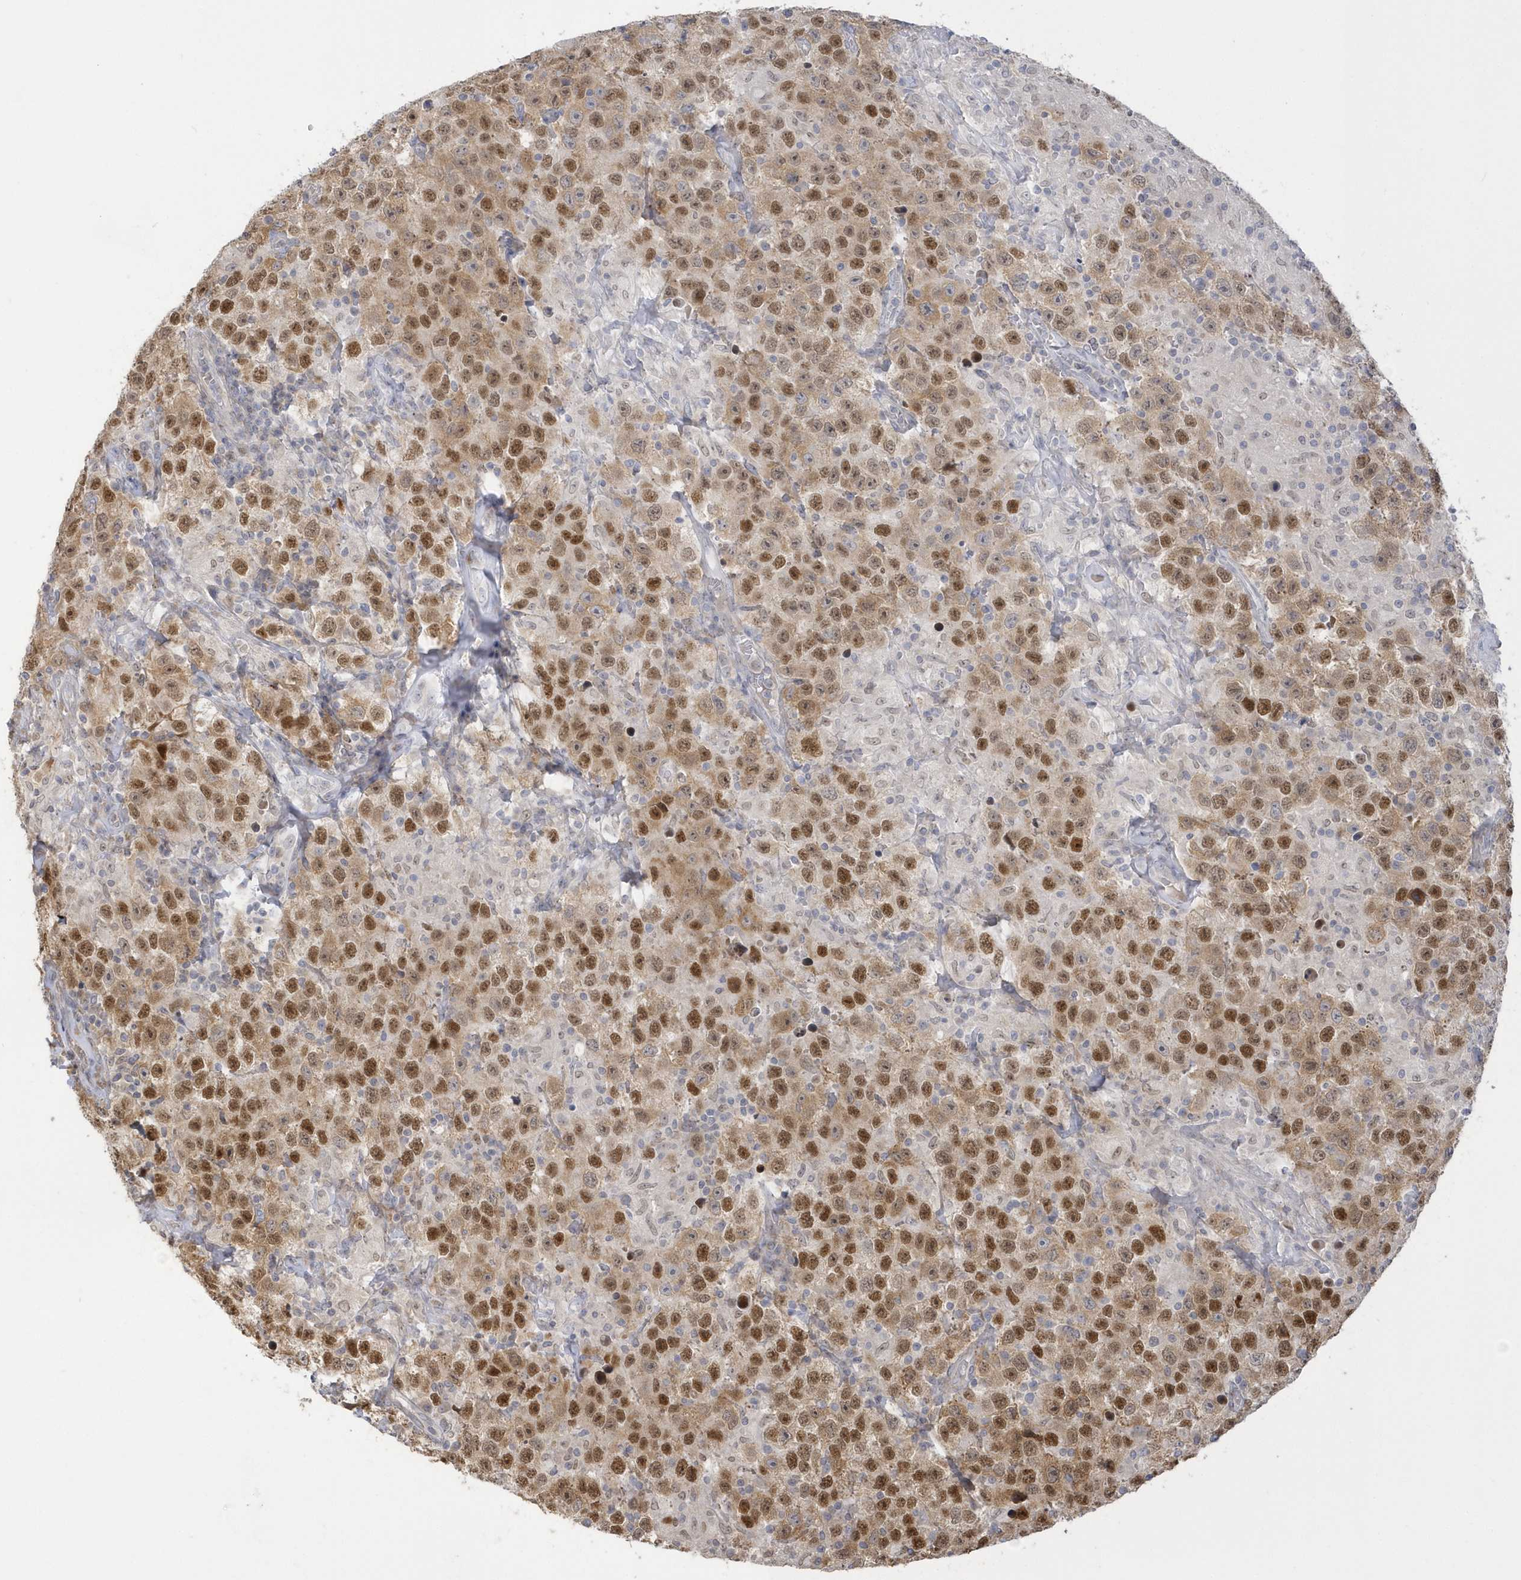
{"staining": {"intensity": "moderate", "quantity": ">75%", "location": "cytoplasmic/membranous,nuclear"}, "tissue": "testis cancer", "cell_type": "Tumor cells", "image_type": "cancer", "snomed": [{"axis": "morphology", "description": "Seminoma, NOS"}, {"axis": "topography", "description": "Testis"}], "caption": "The image displays a brown stain indicating the presence of a protein in the cytoplasmic/membranous and nuclear of tumor cells in testis seminoma.", "gene": "NAF1", "patient": {"sex": "male", "age": 41}}